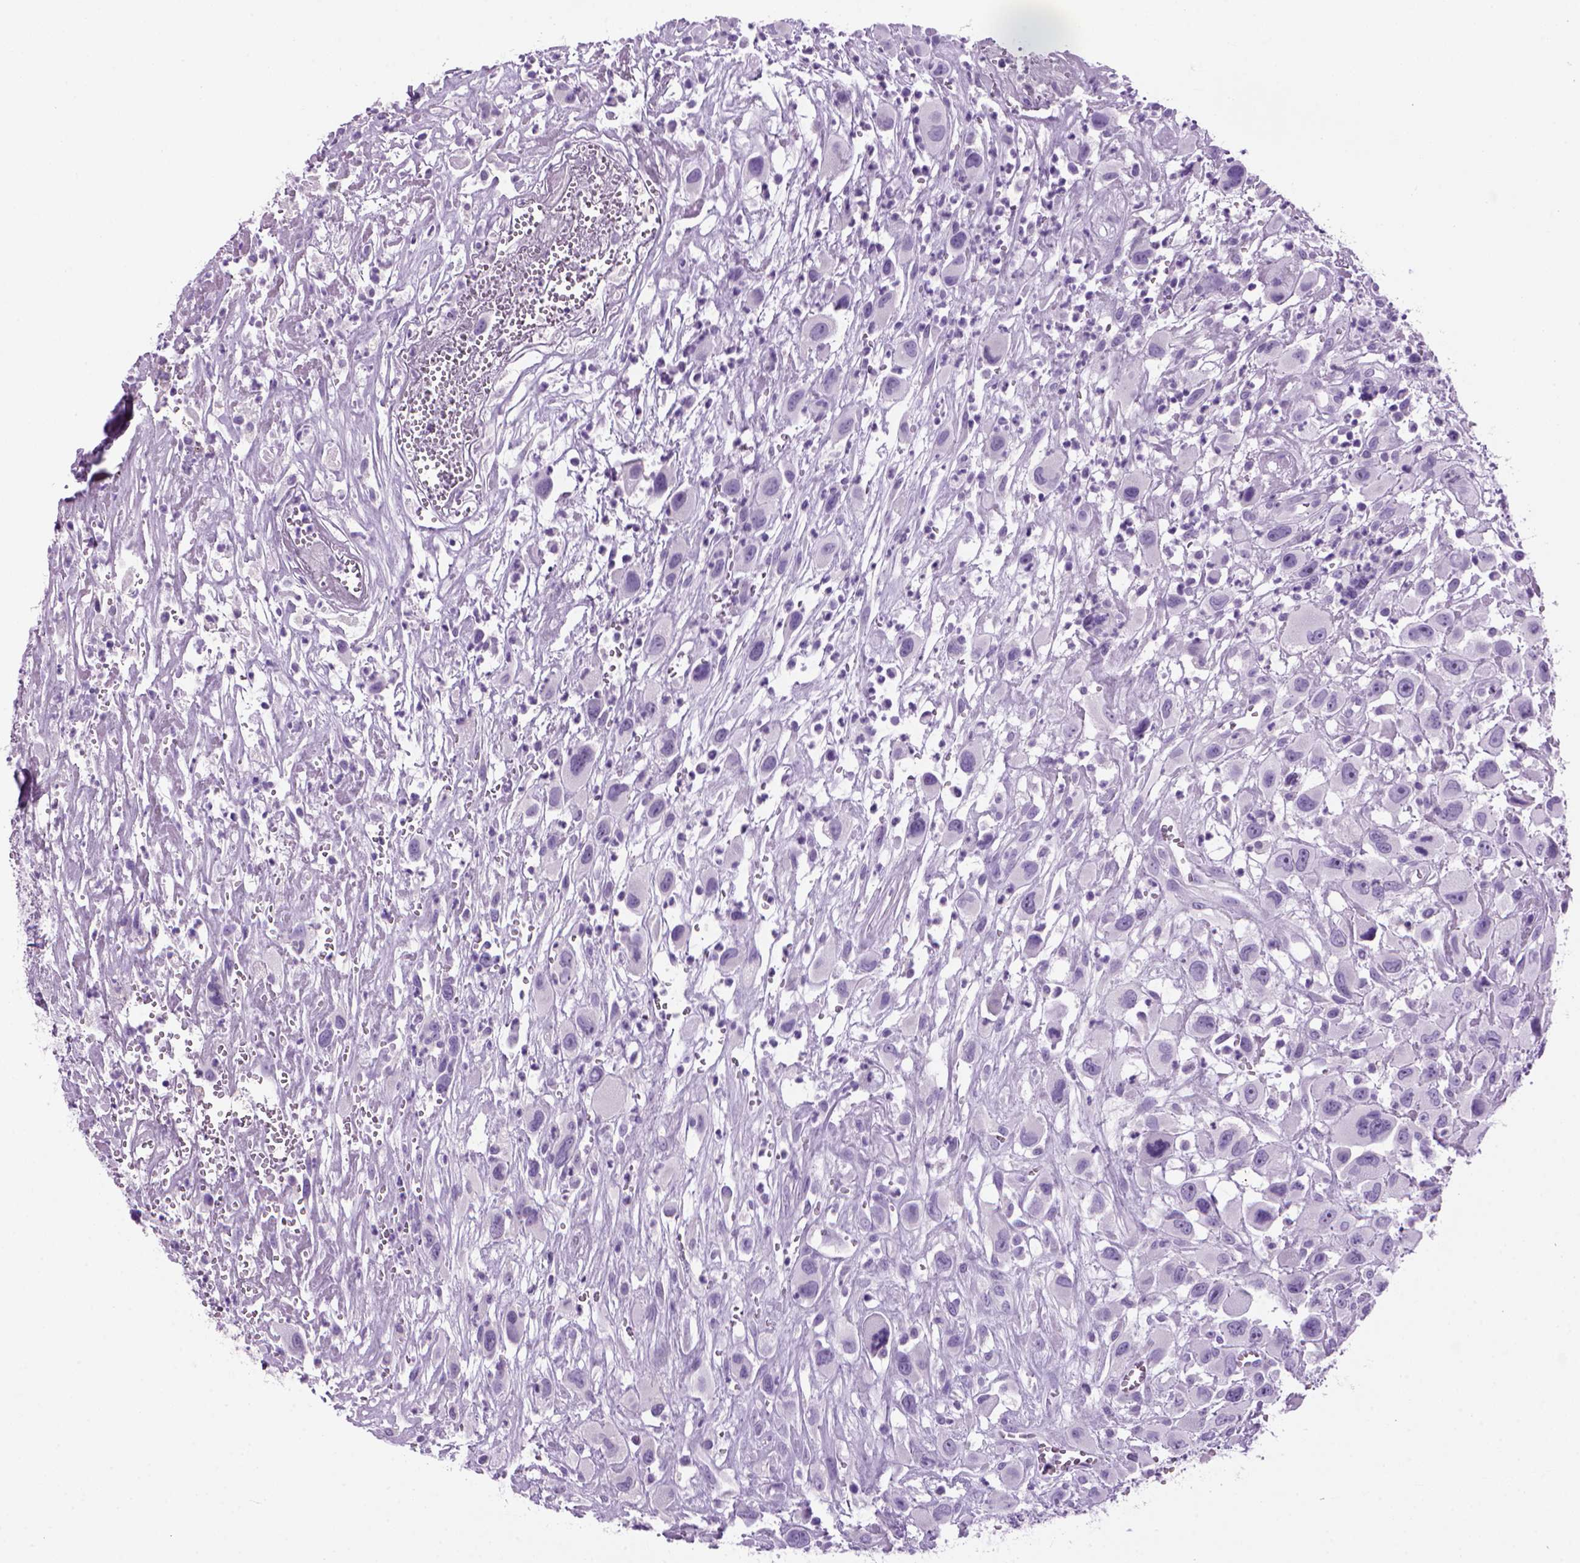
{"staining": {"intensity": "negative", "quantity": "none", "location": "none"}, "tissue": "head and neck cancer", "cell_type": "Tumor cells", "image_type": "cancer", "snomed": [{"axis": "morphology", "description": "Squamous cell carcinoma, NOS"}, {"axis": "morphology", "description": "Squamous cell carcinoma, metastatic, NOS"}, {"axis": "topography", "description": "Oral tissue"}, {"axis": "topography", "description": "Head-Neck"}], "caption": "Immunohistochemistry (IHC) image of neoplastic tissue: metastatic squamous cell carcinoma (head and neck) stained with DAB exhibits no significant protein positivity in tumor cells.", "gene": "MZB1", "patient": {"sex": "female", "age": 85}}